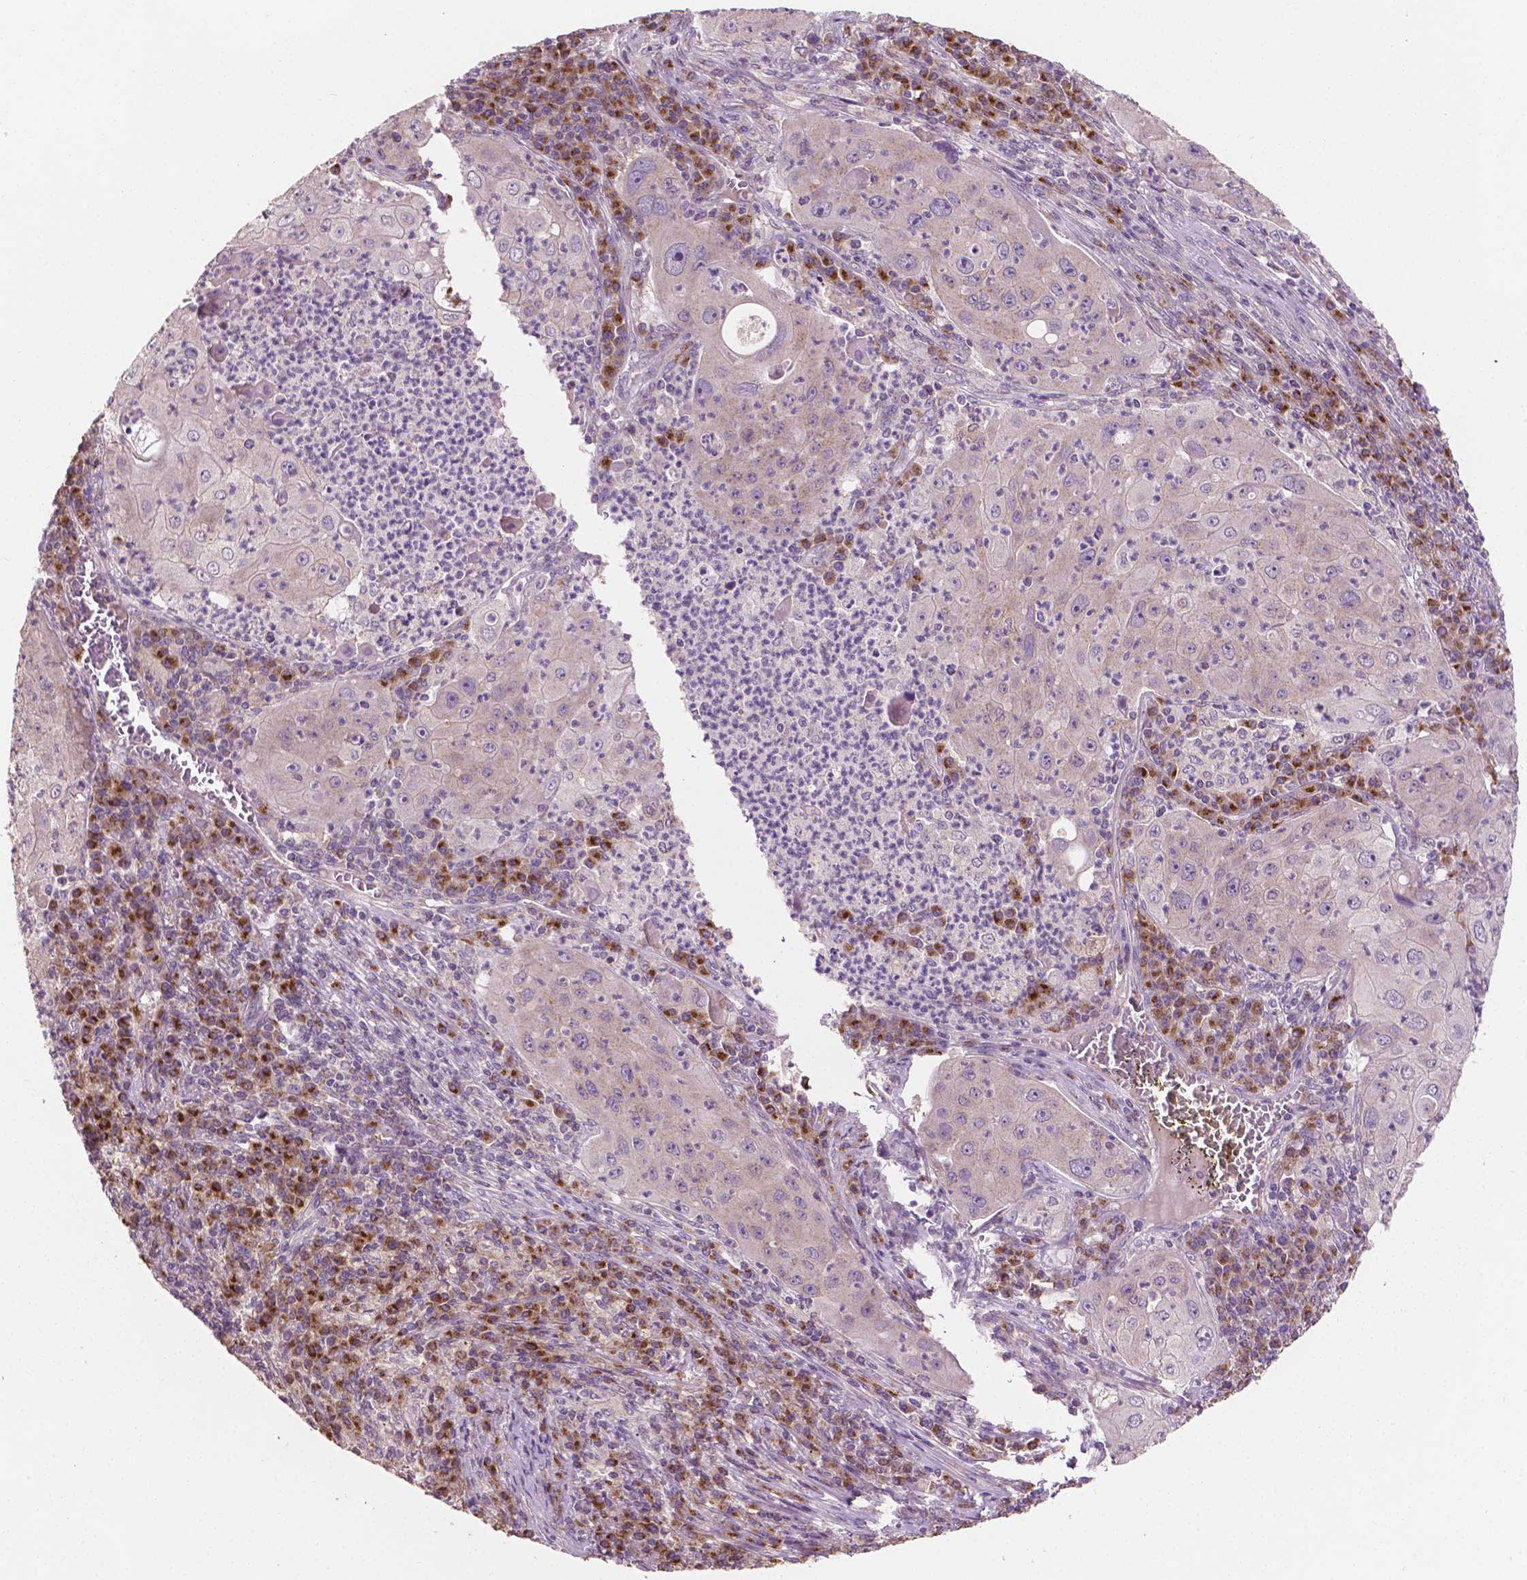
{"staining": {"intensity": "negative", "quantity": "none", "location": "none"}, "tissue": "lung cancer", "cell_type": "Tumor cells", "image_type": "cancer", "snomed": [{"axis": "morphology", "description": "Squamous cell carcinoma, NOS"}, {"axis": "topography", "description": "Lung"}], "caption": "A micrograph of human lung cancer (squamous cell carcinoma) is negative for staining in tumor cells. (DAB IHC, high magnification).", "gene": "EBAG9", "patient": {"sex": "female", "age": 59}}